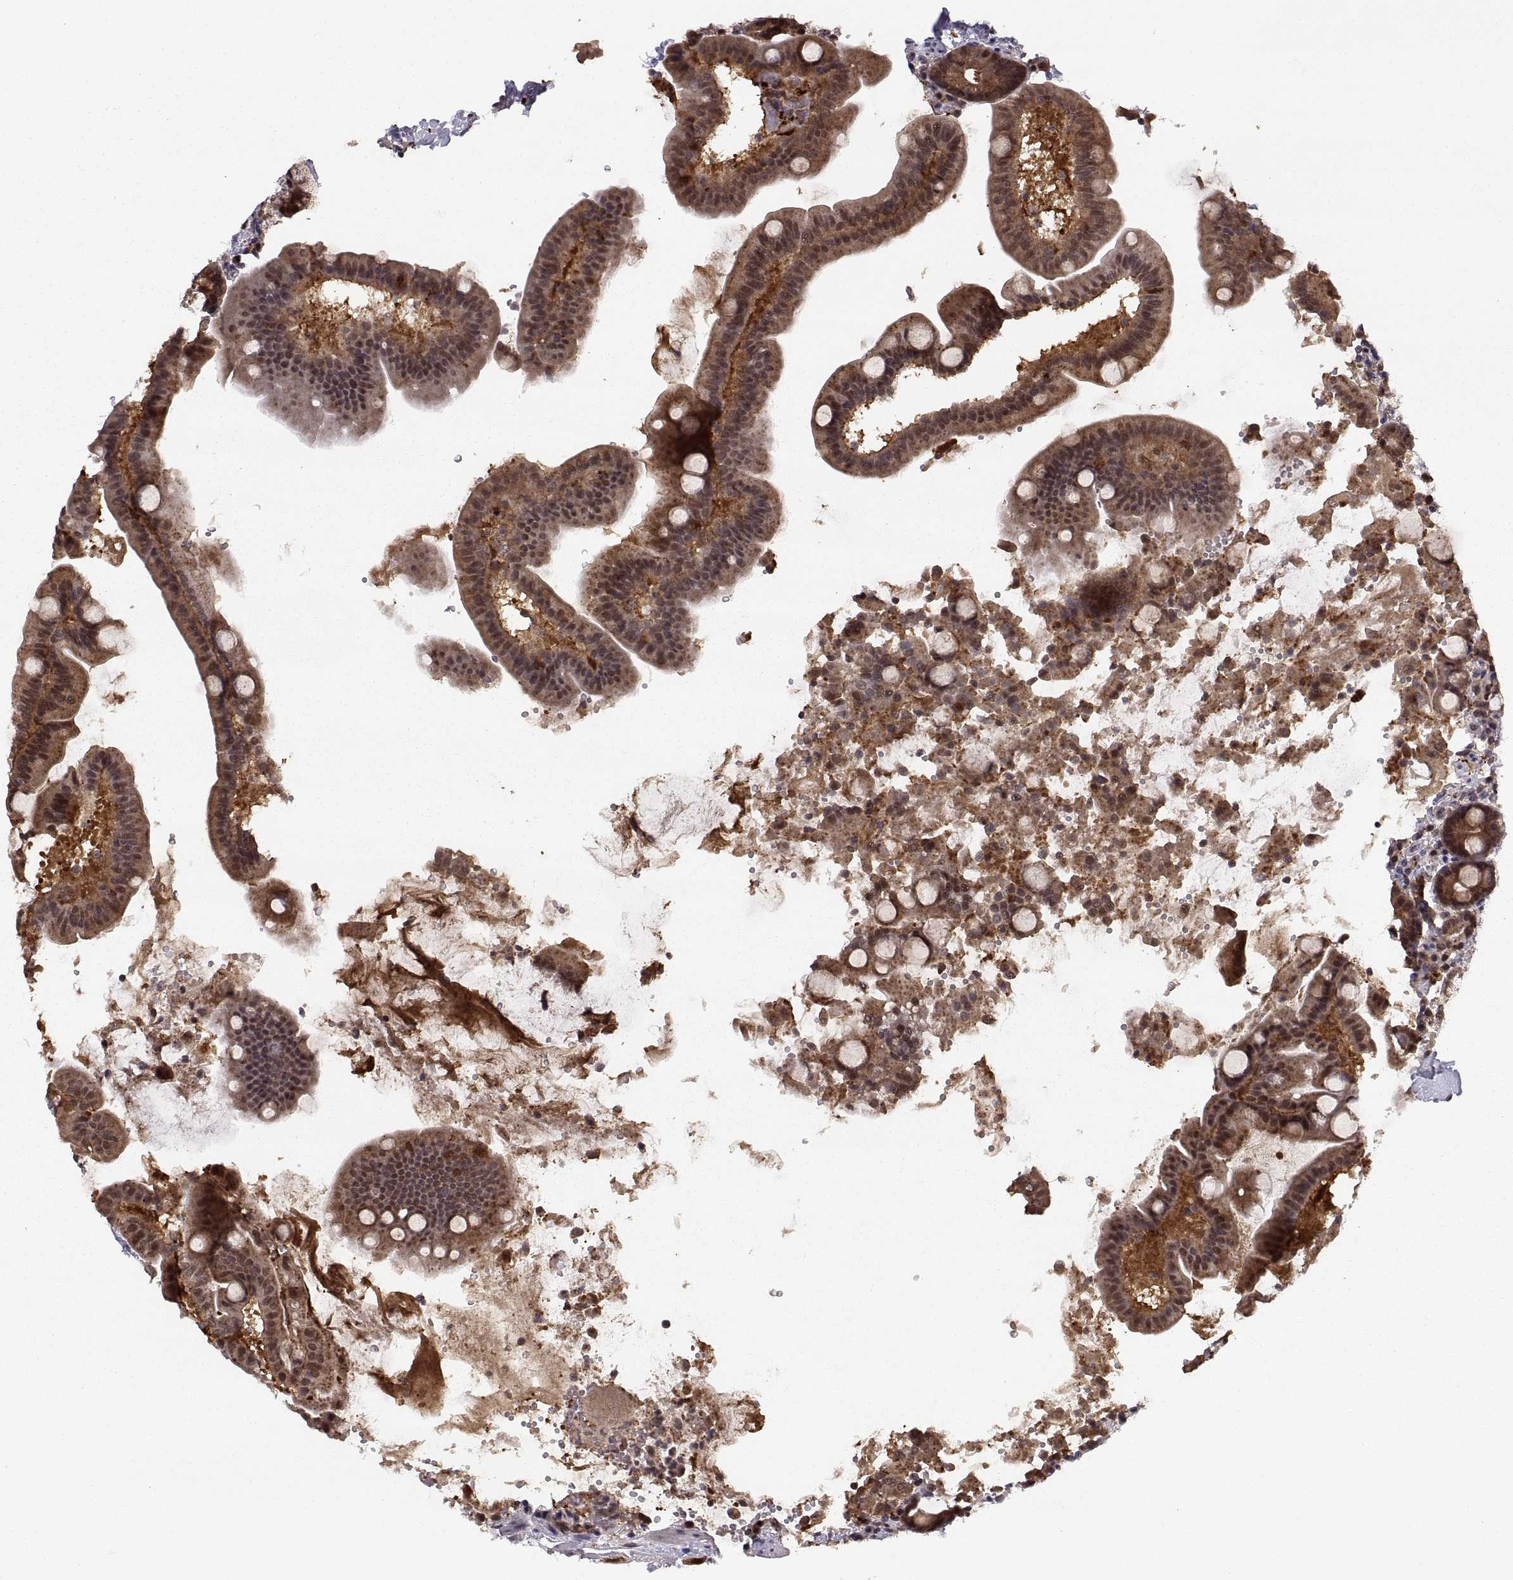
{"staining": {"intensity": "strong", "quantity": ">75%", "location": "cytoplasmic/membranous"}, "tissue": "duodenum", "cell_type": "Glandular cells", "image_type": "normal", "snomed": [{"axis": "morphology", "description": "Normal tissue, NOS"}, {"axis": "topography", "description": "Duodenum"}], "caption": "This image displays immunohistochemistry staining of benign human duodenum, with high strong cytoplasmic/membranous staining in about >75% of glandular cells.", "gene": "PSMC2", "patient": {"sex": "male", "age": 59}}